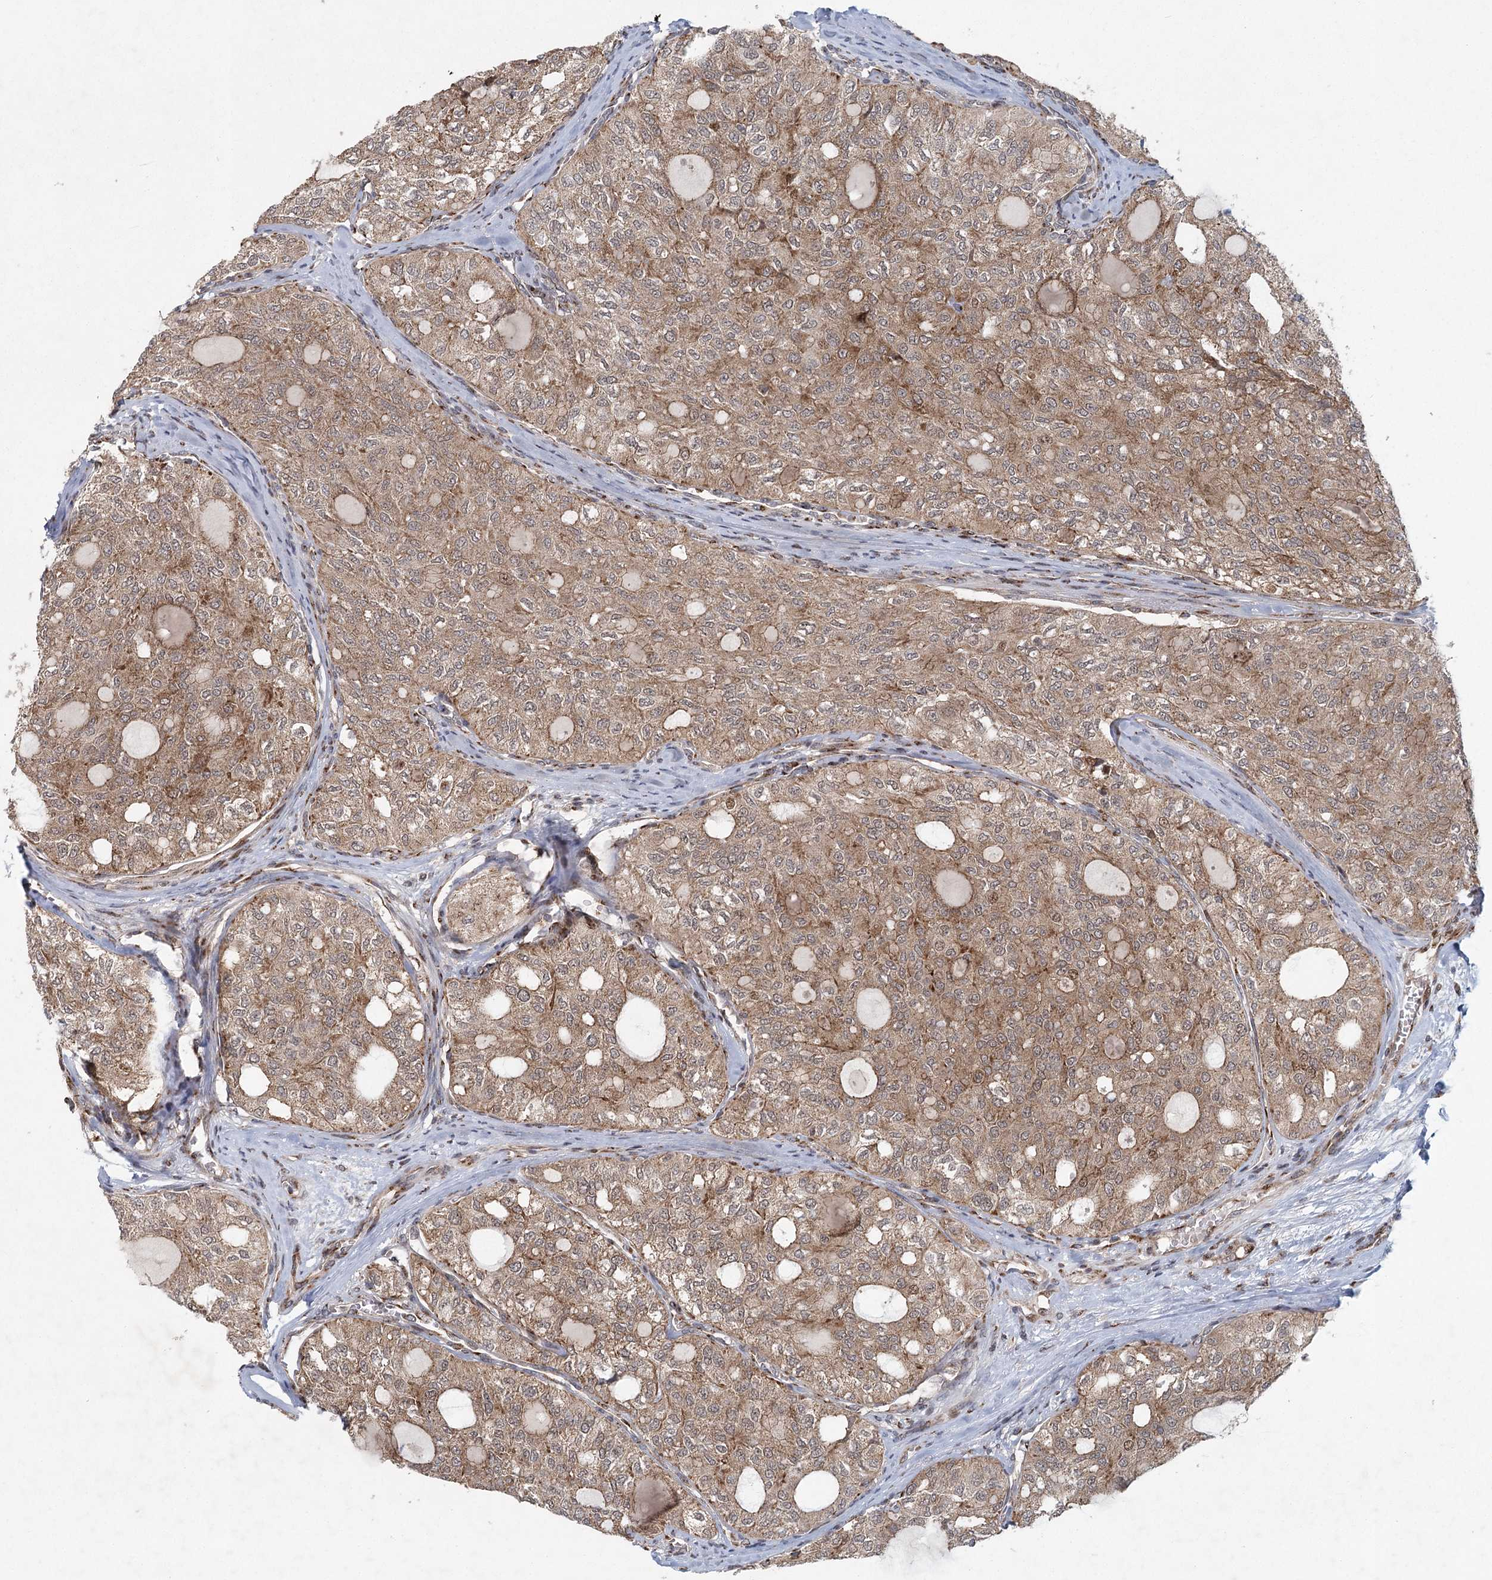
{"staining": {"intensity": "moderate", "quantity": ">75%", "location": "cytoplasmic/membranous"}, "tissue": "thyroid cancer", "cell_type": "Tumor cells", "image_type": "cancer", "snomed": [{"axis": "morphology", "description": "Follicular adenoma carcinoma, NOS"}, {"axis": "topography", "description": "Thyroid gland"}], "caption": "Immunohistochemistry (IHC) micrograph of neoplastic tissue: thyroid cancer stained using immunohistochemistry (IHC) exhibits medium levels of moderate protein expression localized specifically in the cytoplasmic/membranous of tumor cells, appearing as a cytoplasmic/membranous brown color.", "gene": "IFT46", "patient": {"sex": "male", "age": 75}}